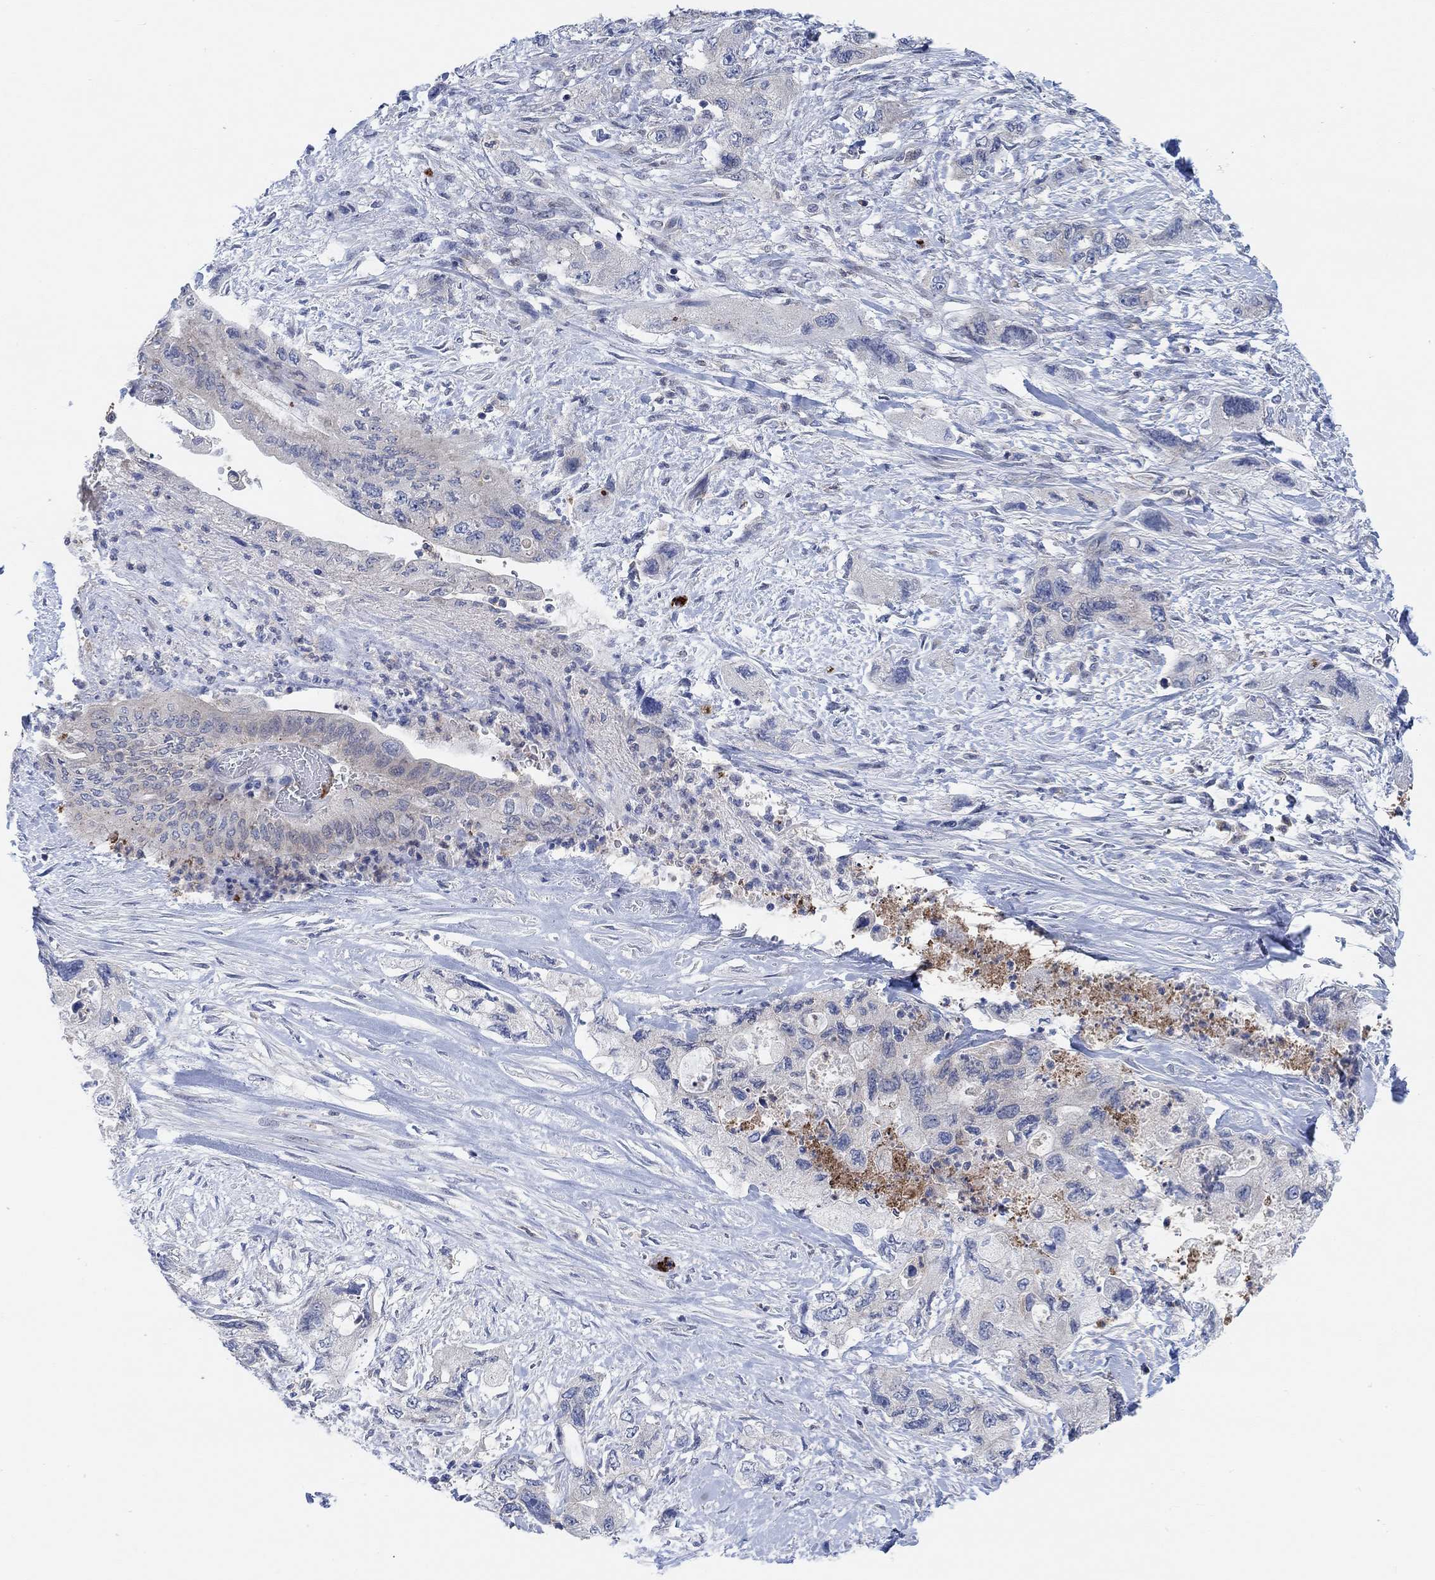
{"staining": {"intensity": "negative", "quantity": "none", "location": "none"}, "tissue": "pancreatic cancer", "cell_type": "Tumor cells", "image_type": "cancer", "snomed": [{"axis": "morphology", "description": "Adenocarcinoma, NOS"}, {"axis": "topography", "description": "Pancreas"}], "caption": "A histopathology image of human pancreatic cancer (adenocarcinoma) is negative for staining in tumor cells.", "gene": "PMFBP1", "patient": {"sex": "female", "age": 73}}